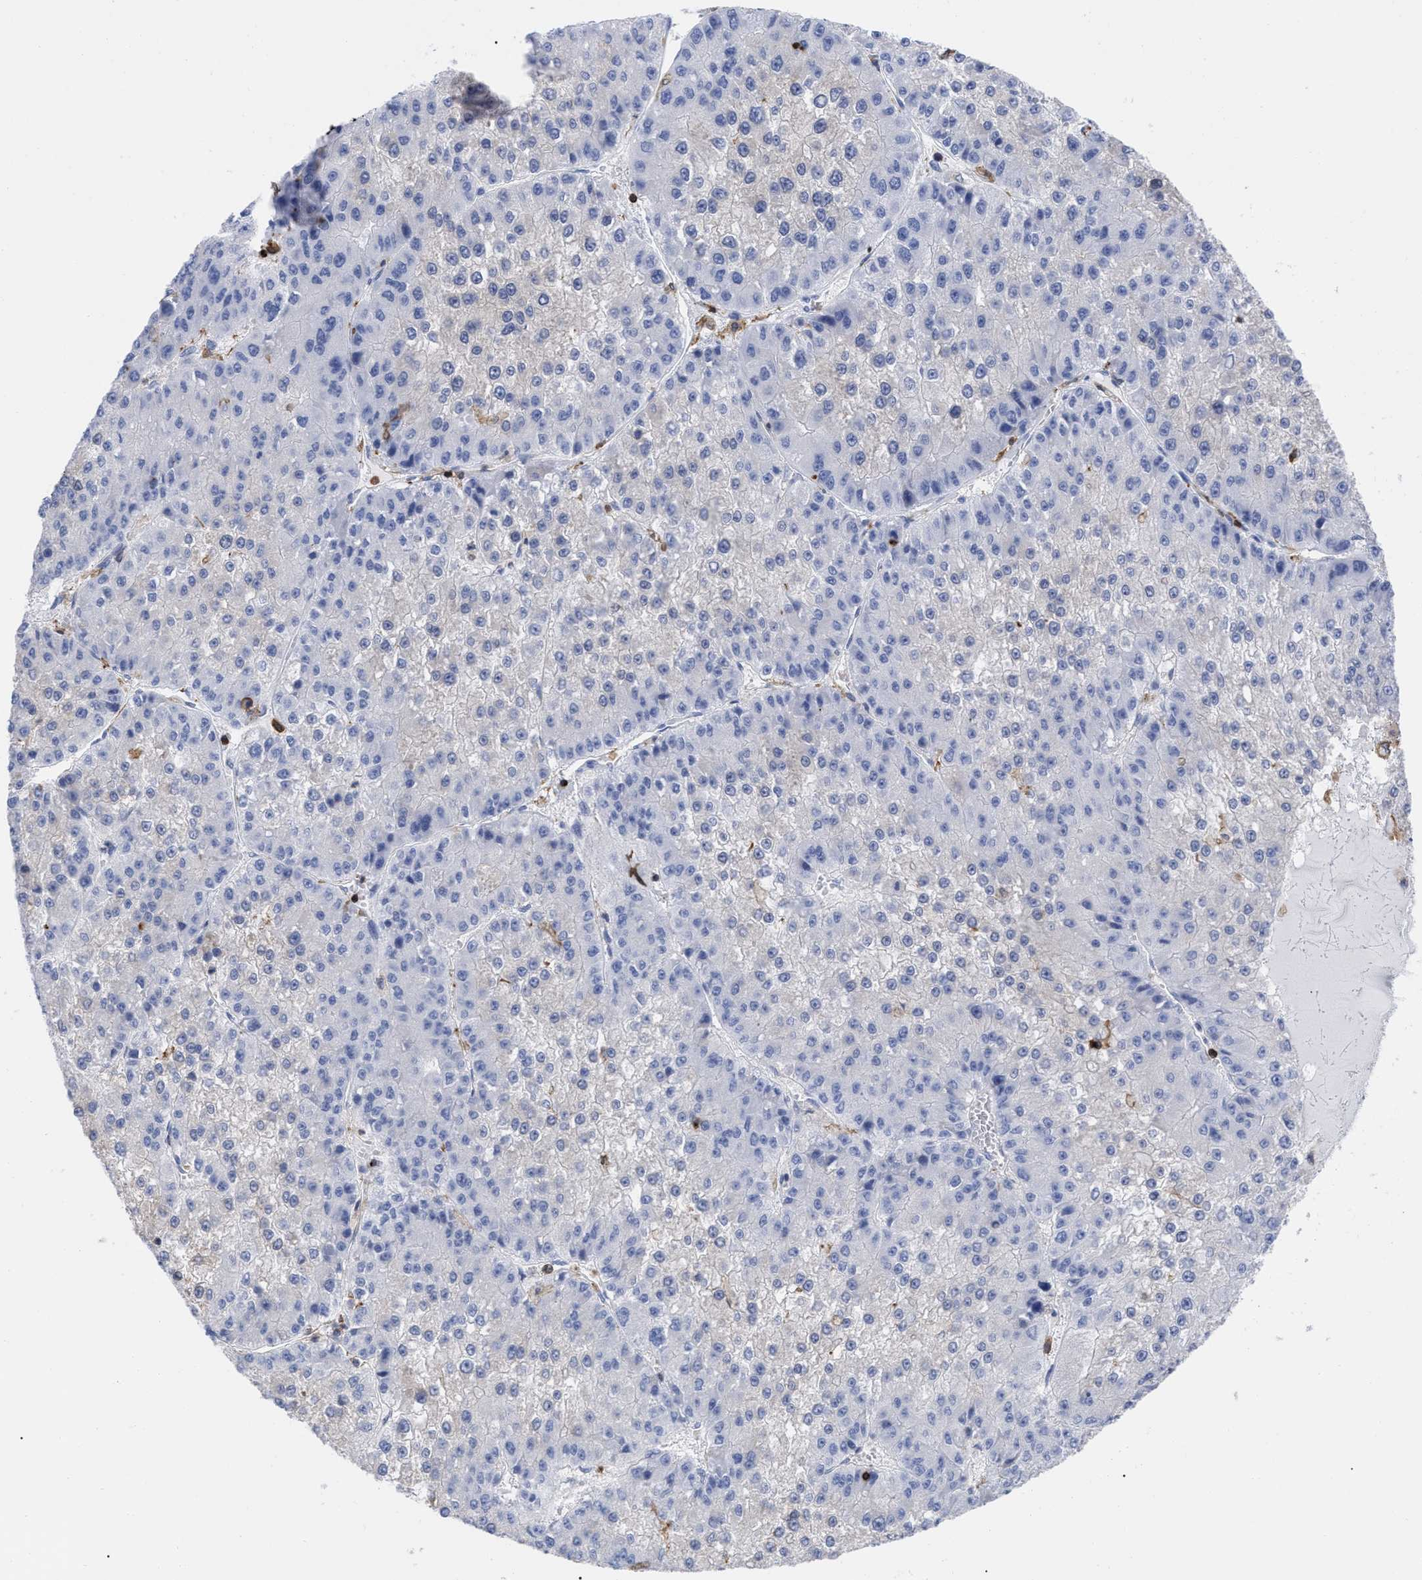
{"staining": {"intensity": "negative", "quantity": "none", "location": "none"}, "tissue": "liver cancer", "cell_type": "Tumor cells", "image_type": "cancer", "snomed": [{"axis": "morphology", "description": "Carcinoma, Hepatocellular, NOS"}, {"axis": "topography", "description": "Liver"}], "caption": "DAB (3,3'-diaminobenzidine) immunohistochemical staining of liver hepatocellular carcinoma reveals no significant staining in tumor cells.", "gene": "HCLS1", "patient": {"sex": "female", "age": 73}}